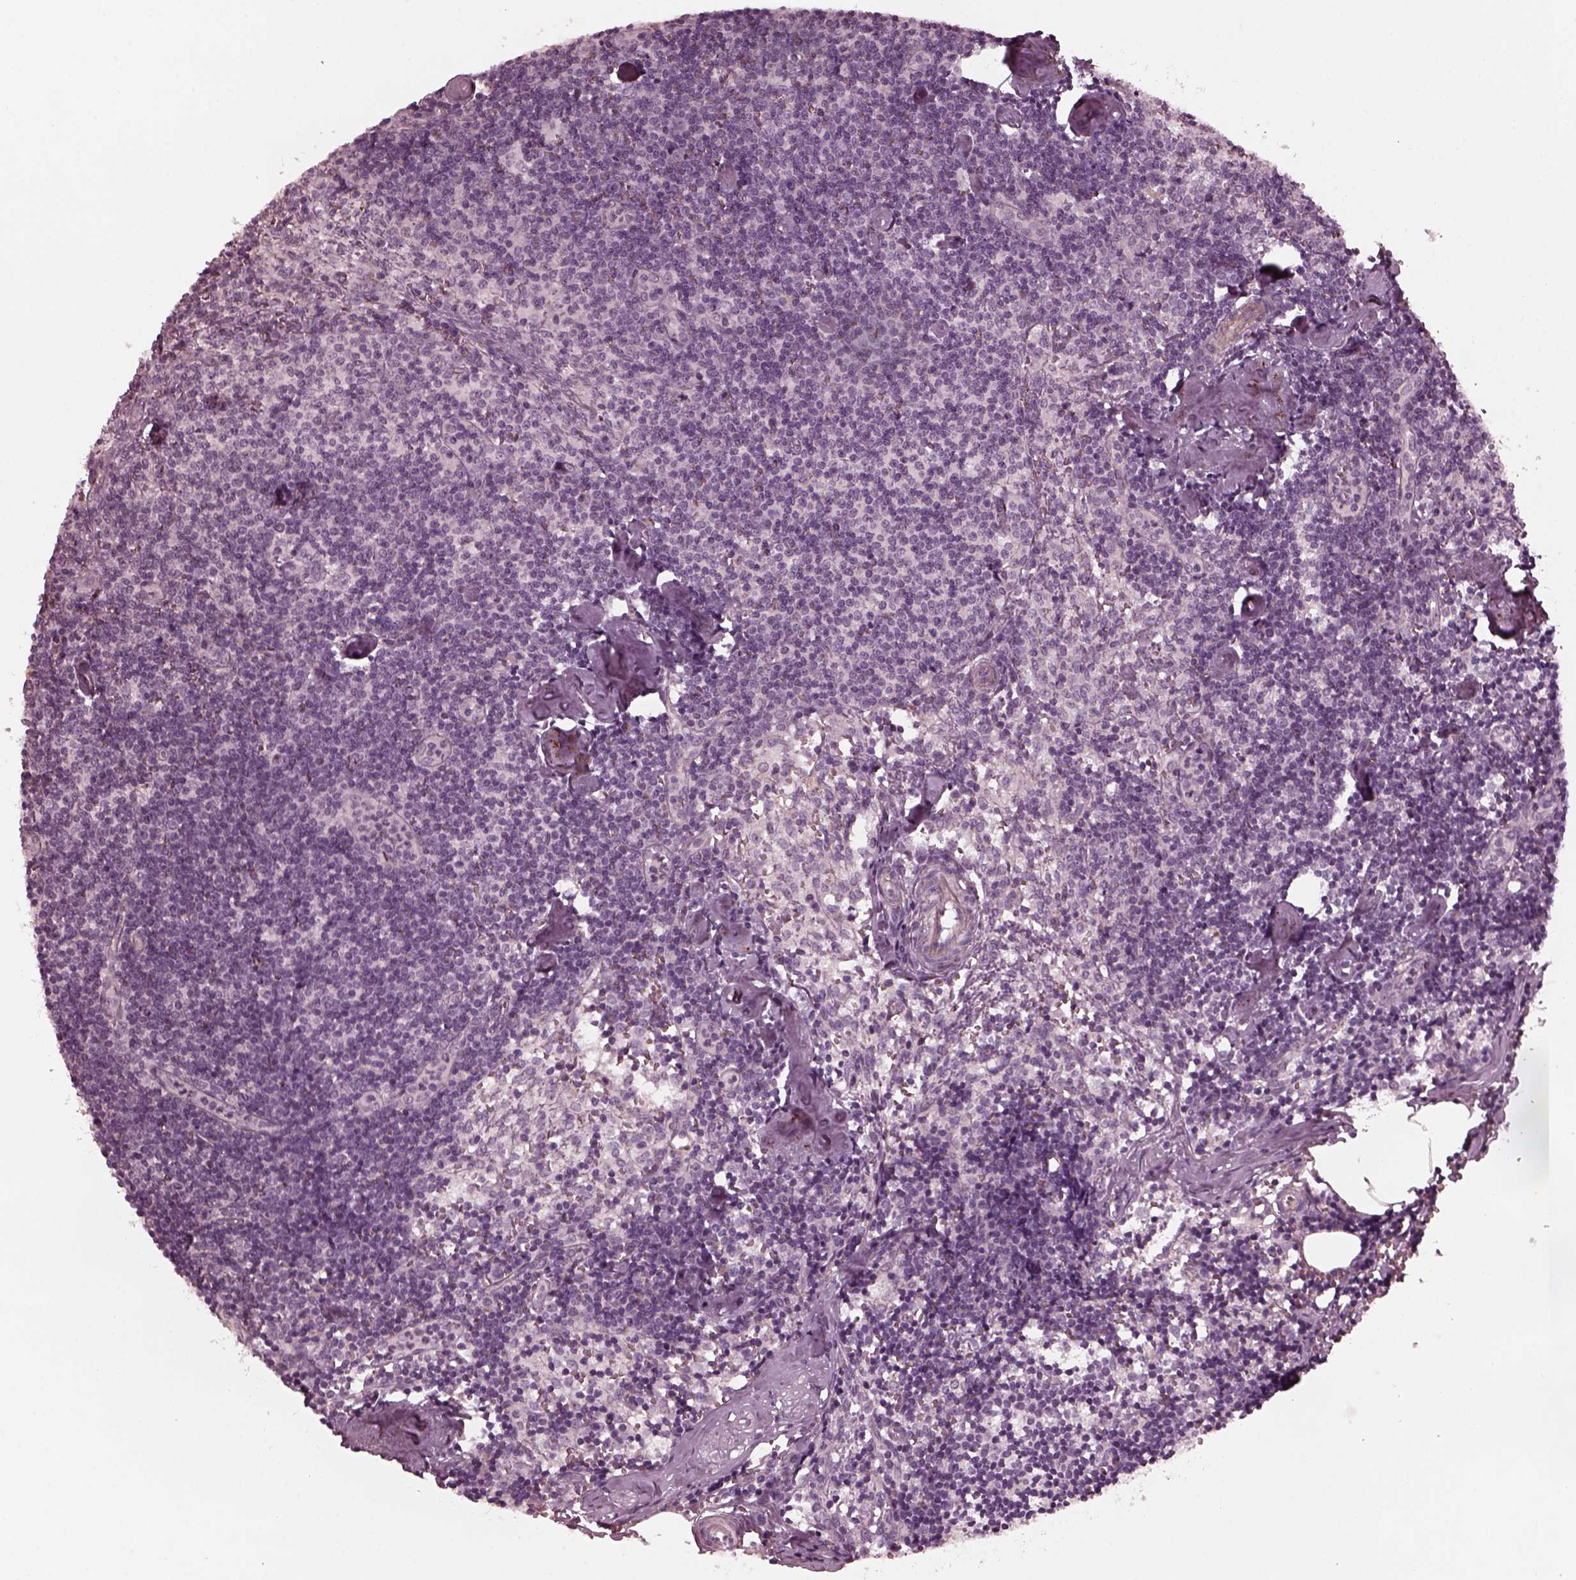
{"staining": {"intensity": "negative", "quantity": "none", "location": "none"}, "tissue": "lymph node", "cell_type": "Germinal center cells", "image_type": "normal", "snomed": [{"axis": "morphology", "description": "Normal tissue, NOS"}, {"axis": "topography", "description": "Lymph node"}], "caption": "This micrograph is of unremarkable lymph node stained with immunohistochemistry (IHC) to label a protein in brown with the nuclei are counter-stained blue. There is no positivity in germinal center cells.", "gene": "KIF6", "patient": {"sex": "female", "age": 50}}